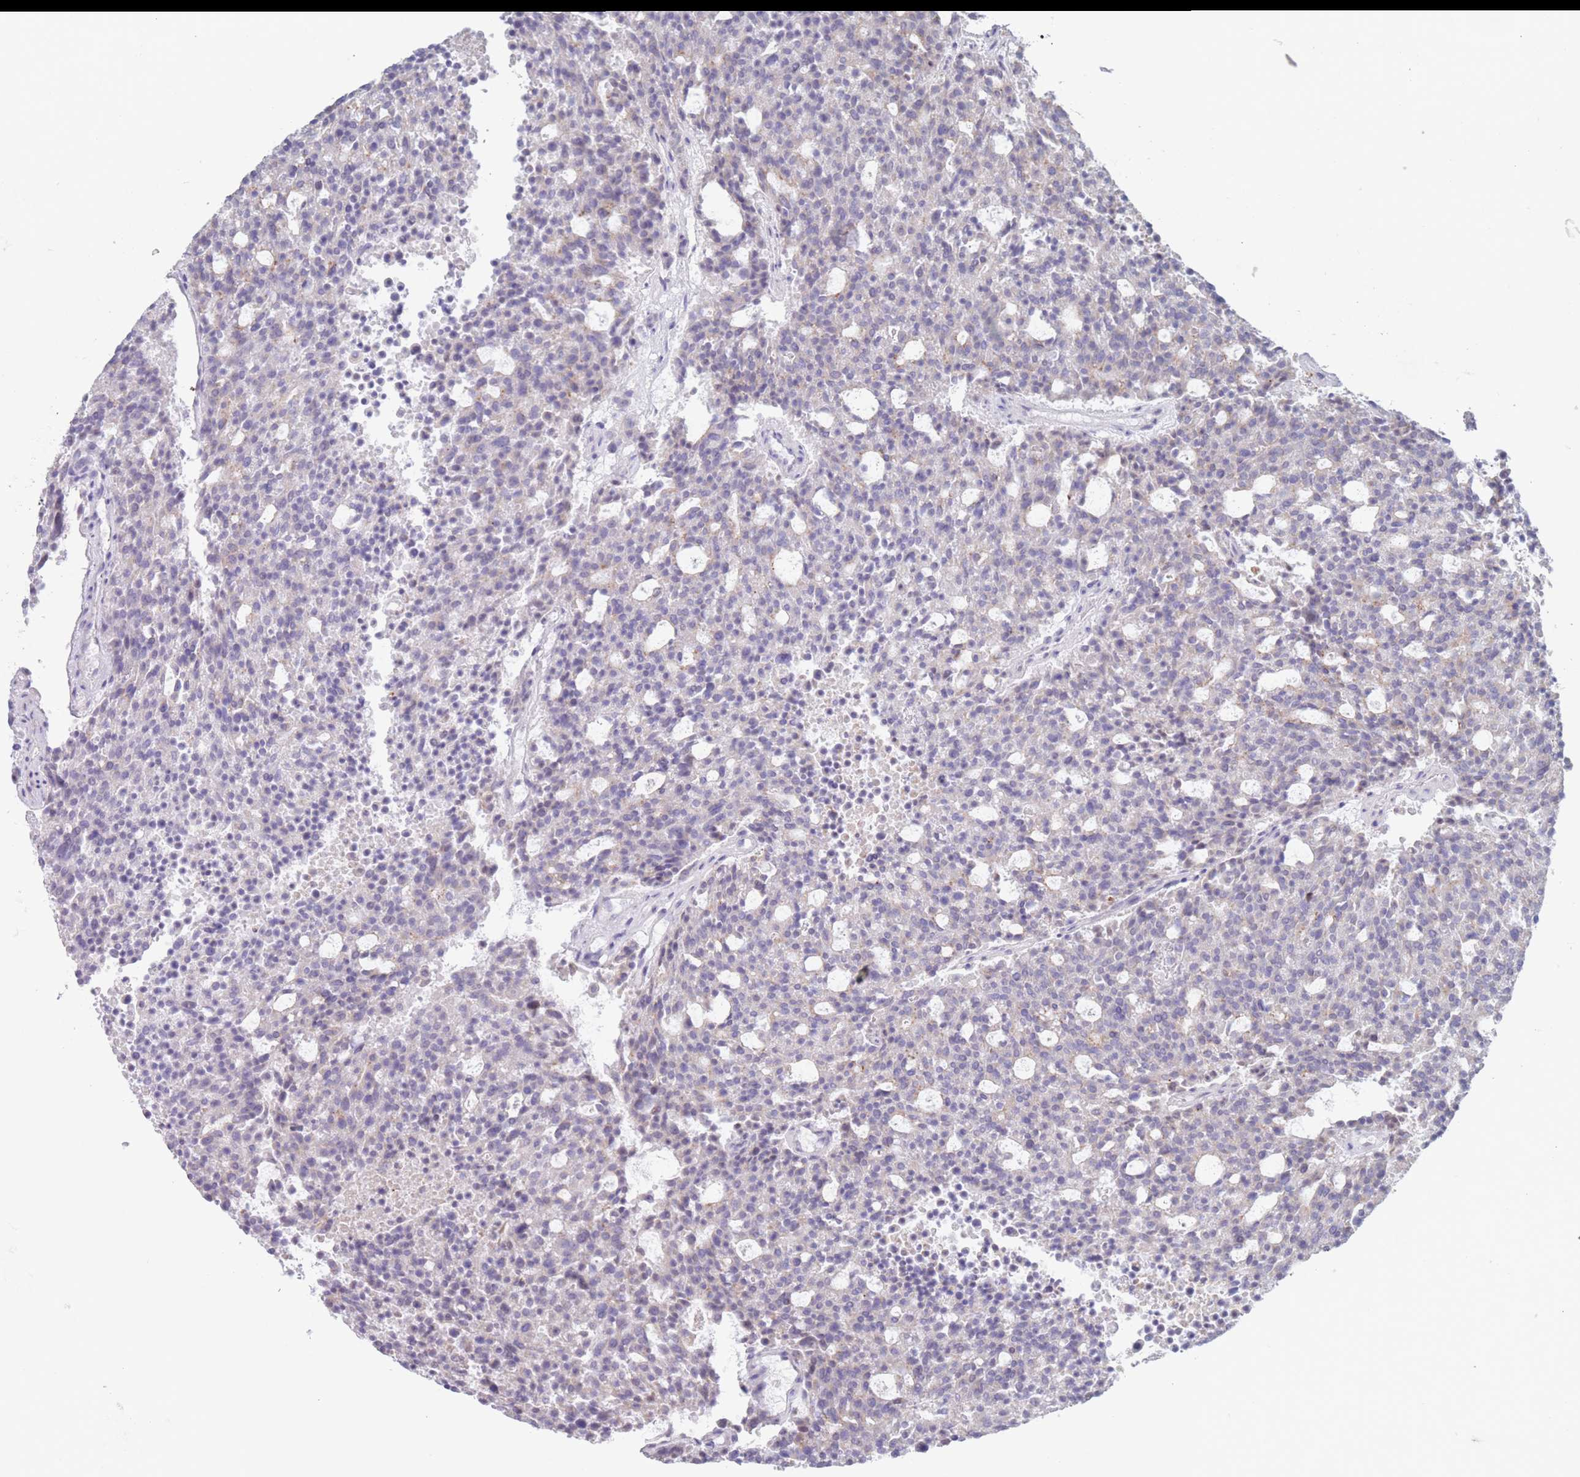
{"staining": {"intensity": "negative", "quantity": "none", "location": "none"}, "tissue": "carcinoid", "cell_type": "Tumor cells", "image_type": "cancer", "snomed": [{"axis": "morphology", "description": "Carcinoid, malignant, NOS"}, {"axis": "topography", "description": "Pancreas"}], "caption": "A histopathology image of carcinoid stained for a protein reveals no brown staining in tumor cells.", "gene": "PAIP2B", "patient": {"sex": "female", "age": 54}}